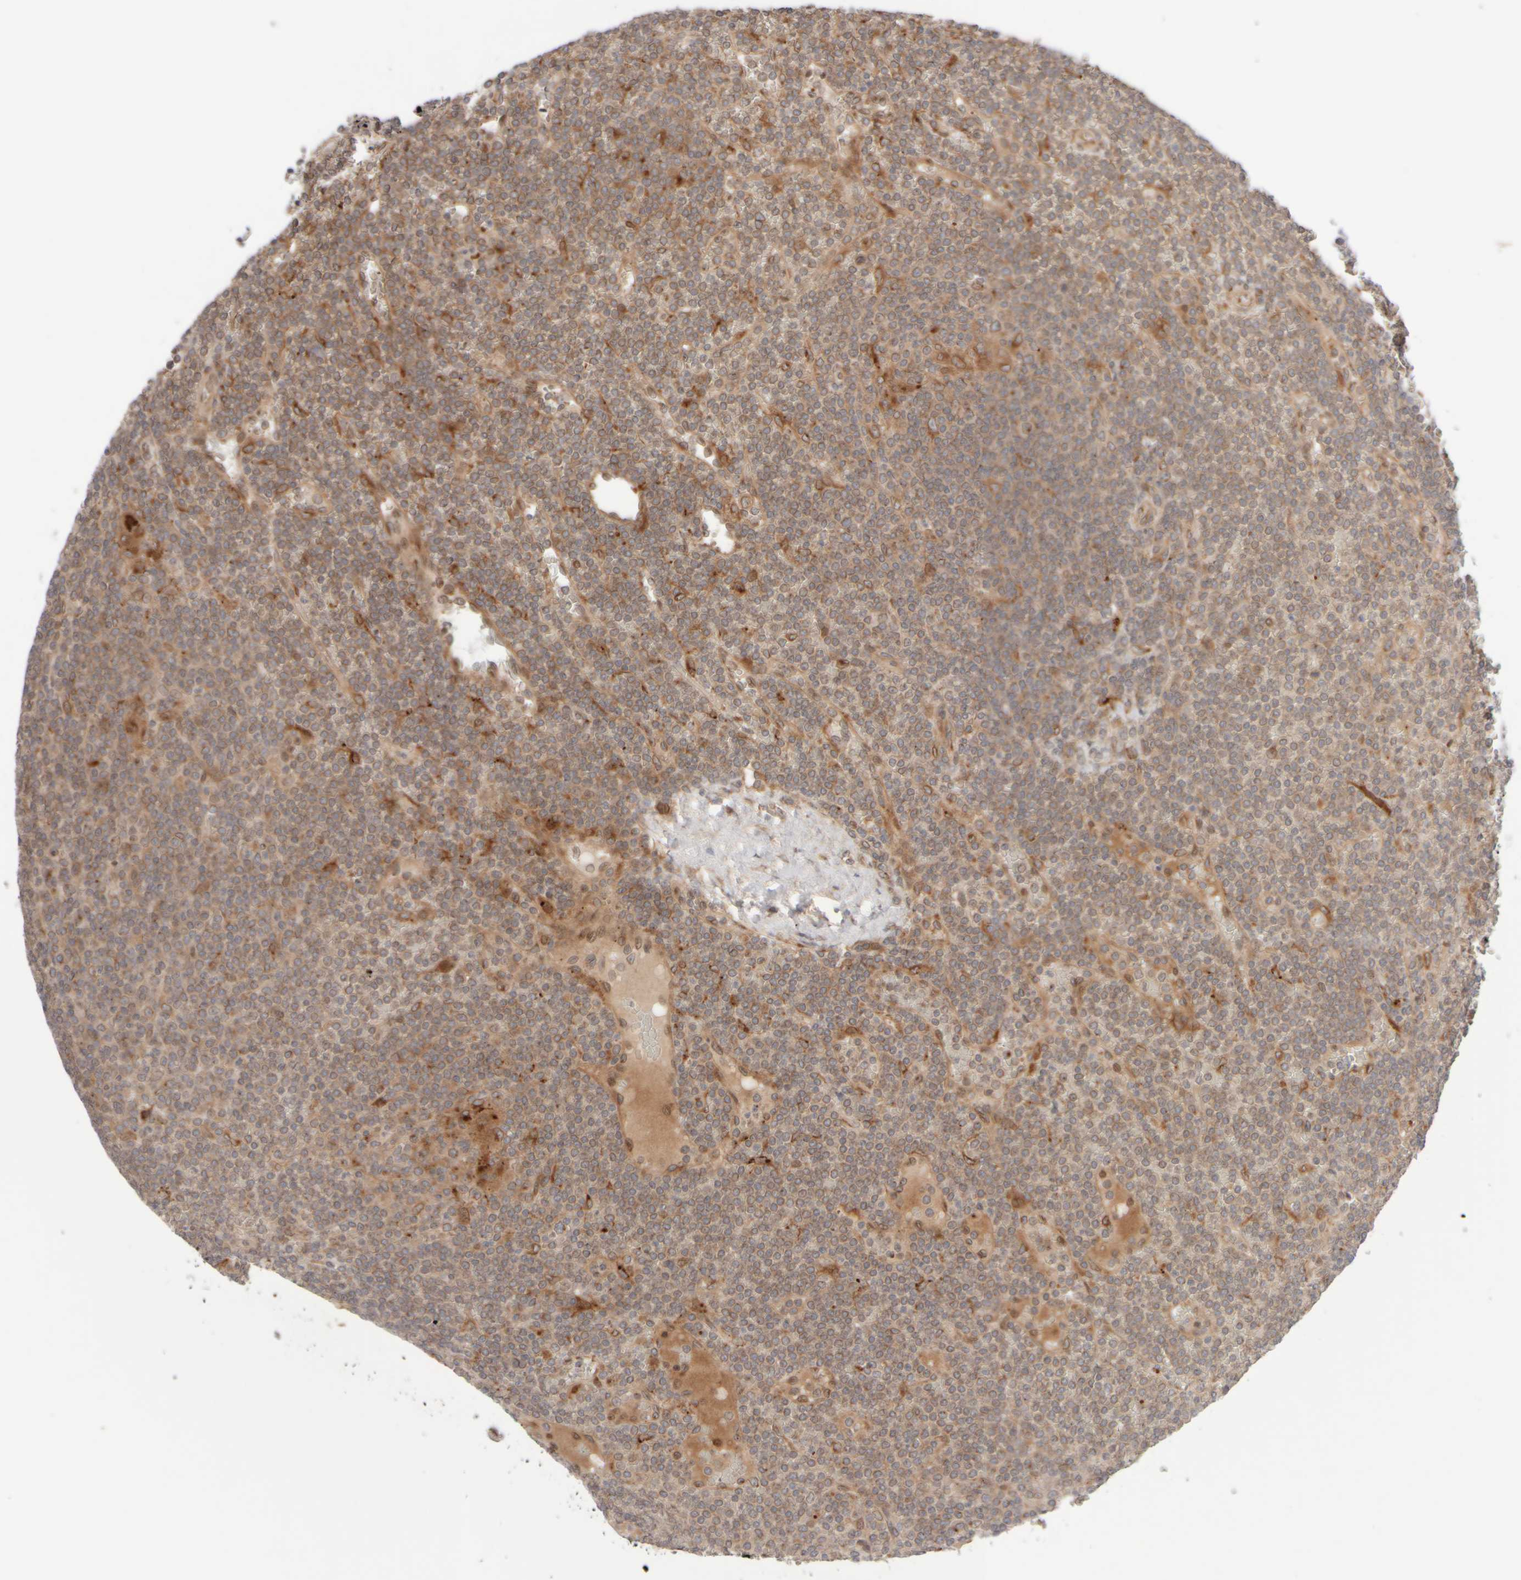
{"staining": {"intensity": "moderate", "quantity": ">75%", "location": "cytoplasmic/membranous"}, "tissue": "lymphoma", "cell_type": "Tumor cells", "image_type": "cancer", "snomed": [{"axis": "morphology", "description": "Malignant lymphoma, non-Hodgkin's type, Low grade"}, {"axis": "topography", "description": "Spleen"}], "caption": "The micrograph displays immunohistochemical staining of malignant lymphoma, non-Hodgkin's type (low-grade). There is moderate cytoplasmic/membranous expression is appreciated in about >75% of tumor cells. (brown staining indicates protein expression, while blue staining denotes nuclei).", "gene": "GCN1", "patient": {"sex": "female", "age": 19}}